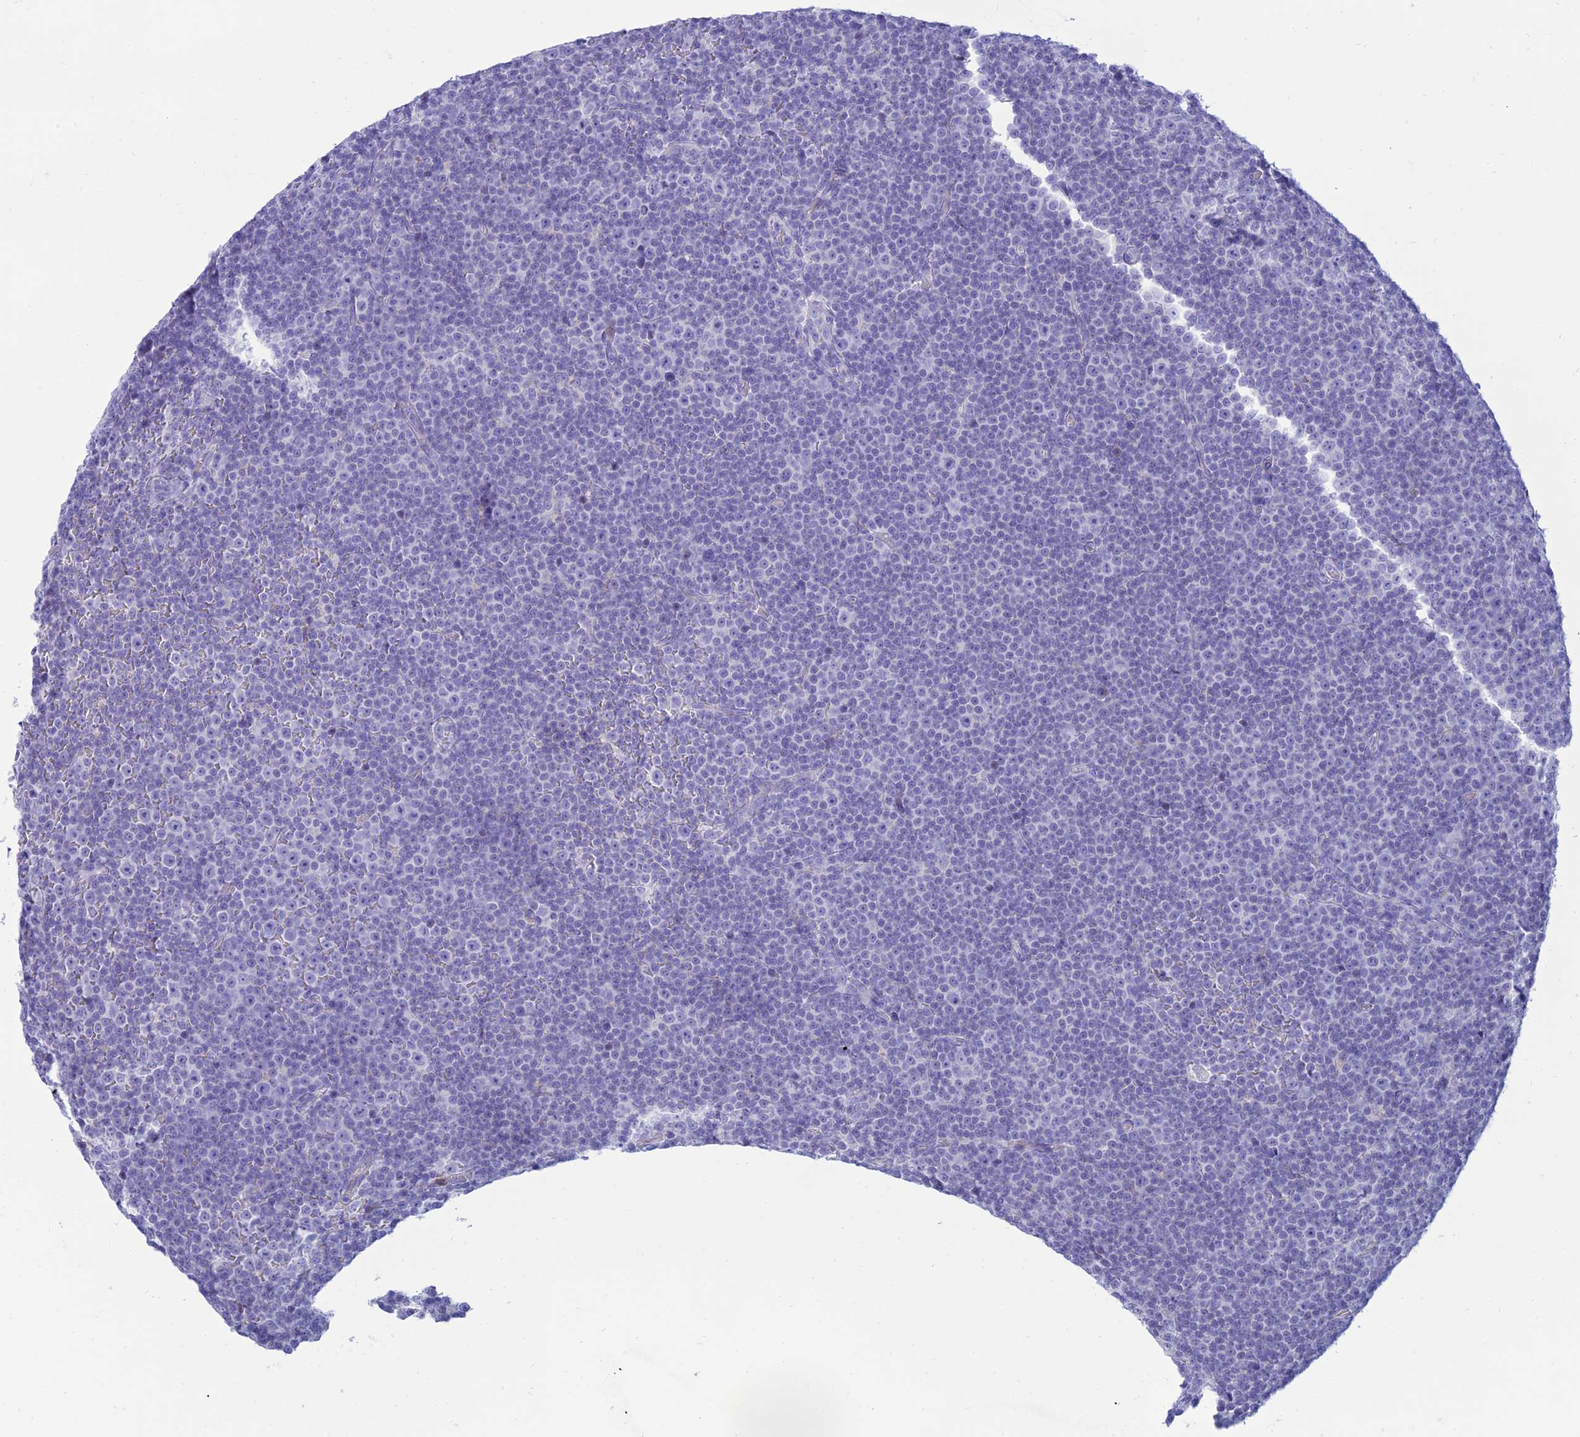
{"staining": {"intensity": "negative", "quantity": "none", "location": "none"}, "tissue": "lymphoma", "cell_type": "Tumor cells", "image_type": "cancer", "snomed": [{"axis": "morphology", "description": "Malignant lymphoma, non-Hodgkin's type, Low grade"}, {"axis": "topography", "description": "Lymph node"}], "caption": "High magnification brightfield microscopy of lymphoma stained with DAB (brown) and counterstained with hematoxylin (blue): tumor cells show no significant positivity.", "gene": "MAL2", "patient": {"sex": "female", "age": 67}}